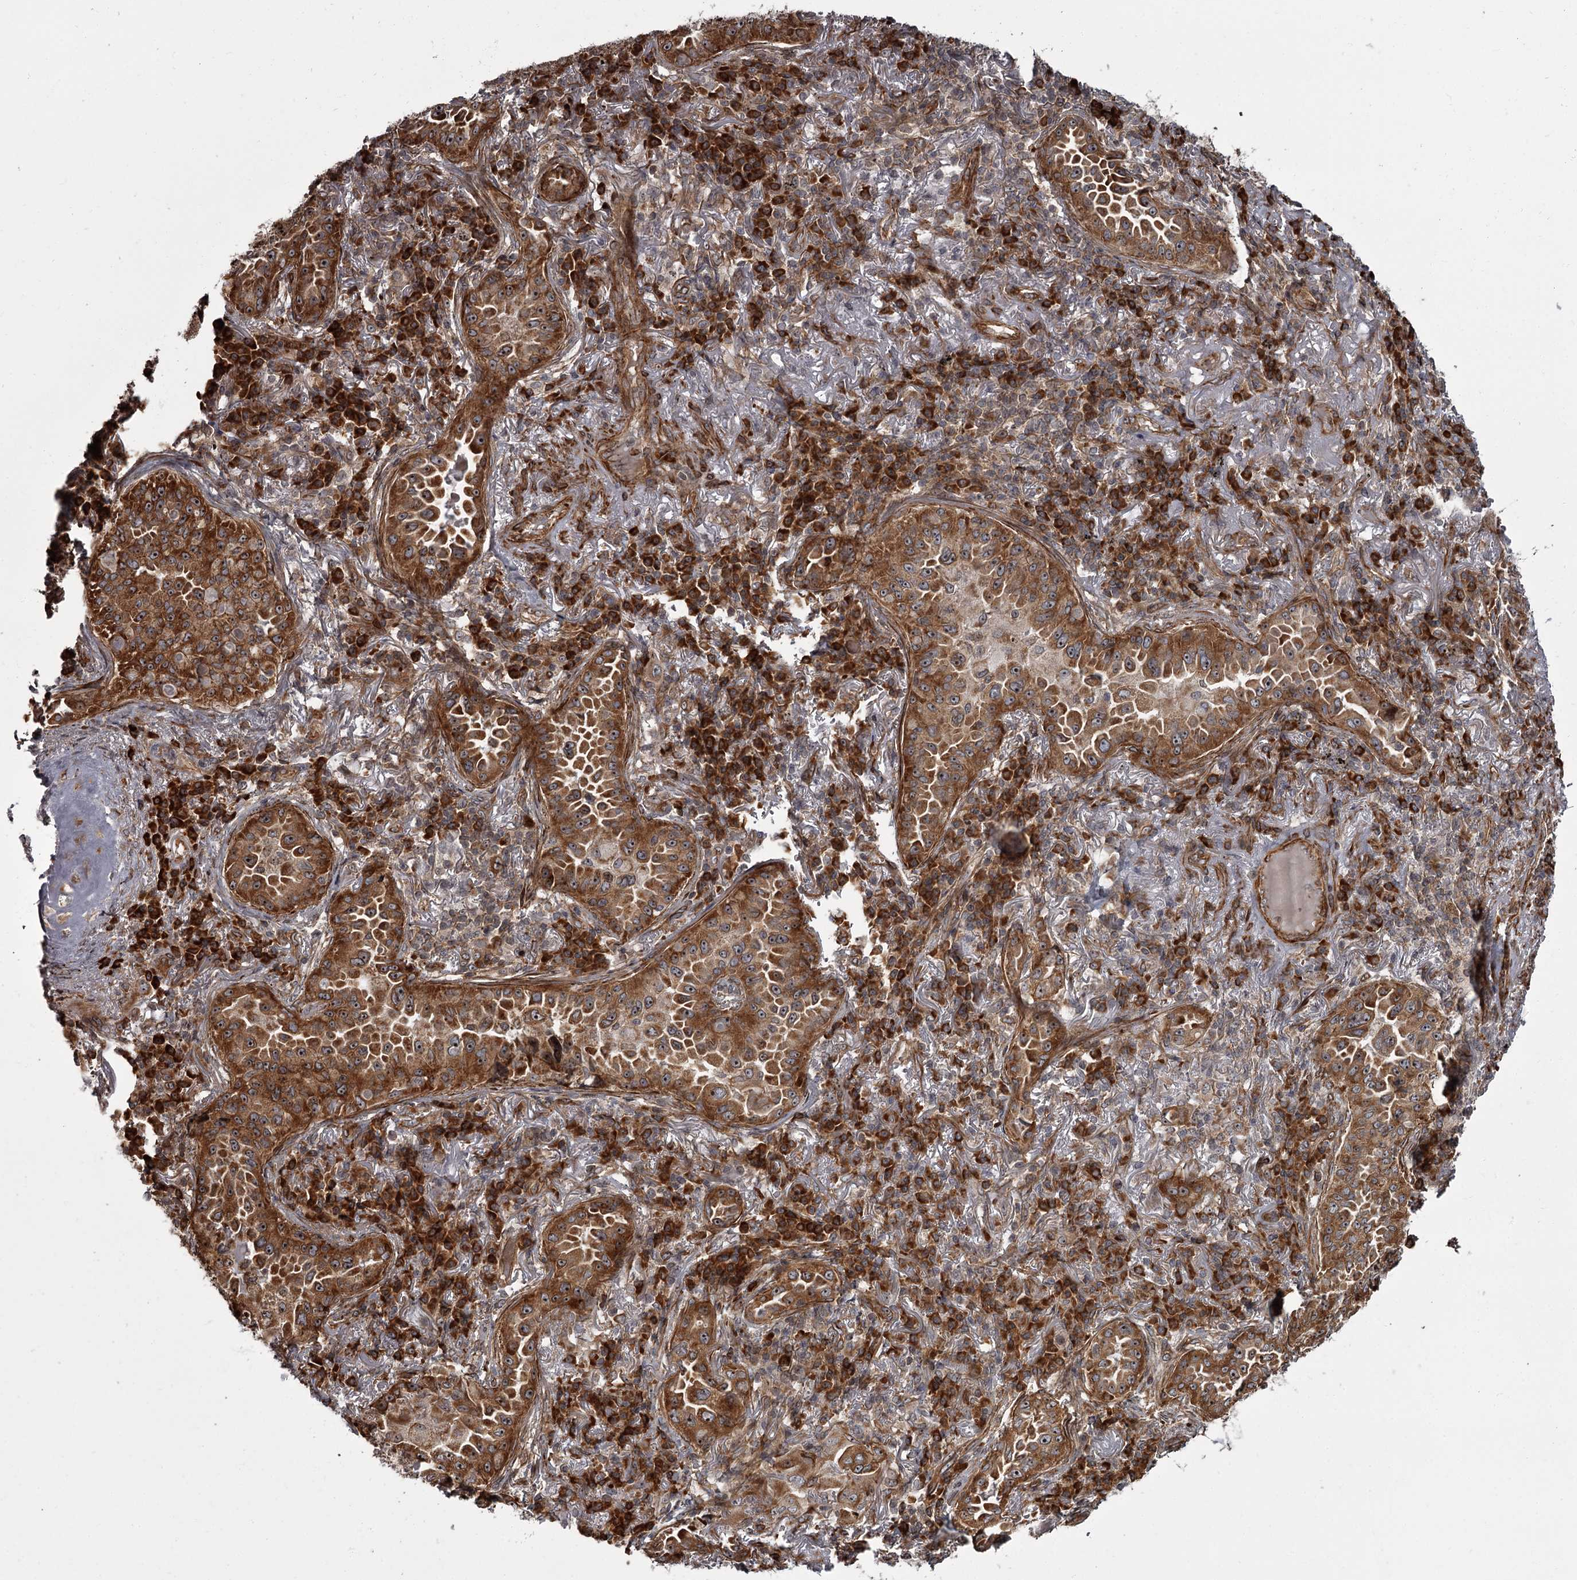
{"staining": {"intensity": "strong", "quantity": ">75%", "location": "cytoplasmic/membranous,nuclear"}, "tissue": "lung cancer", "cell_type": "Tumor cells", "image_type": "cancer", "snomed": [{"axis": "morphology", "description": "Adenocarcinoma, NOS"}, {"axis": "topography", "description": "Lung"}], "caption": "IHC image of lung adenocarcinoma stained for a protein (brown), which exhibits high levels of strong cytoplasmic/membranous and nuclear staining in about >75% of tumor cells.", "gene": "THAP9", "patient": {"sex": "female", "age": 69}}